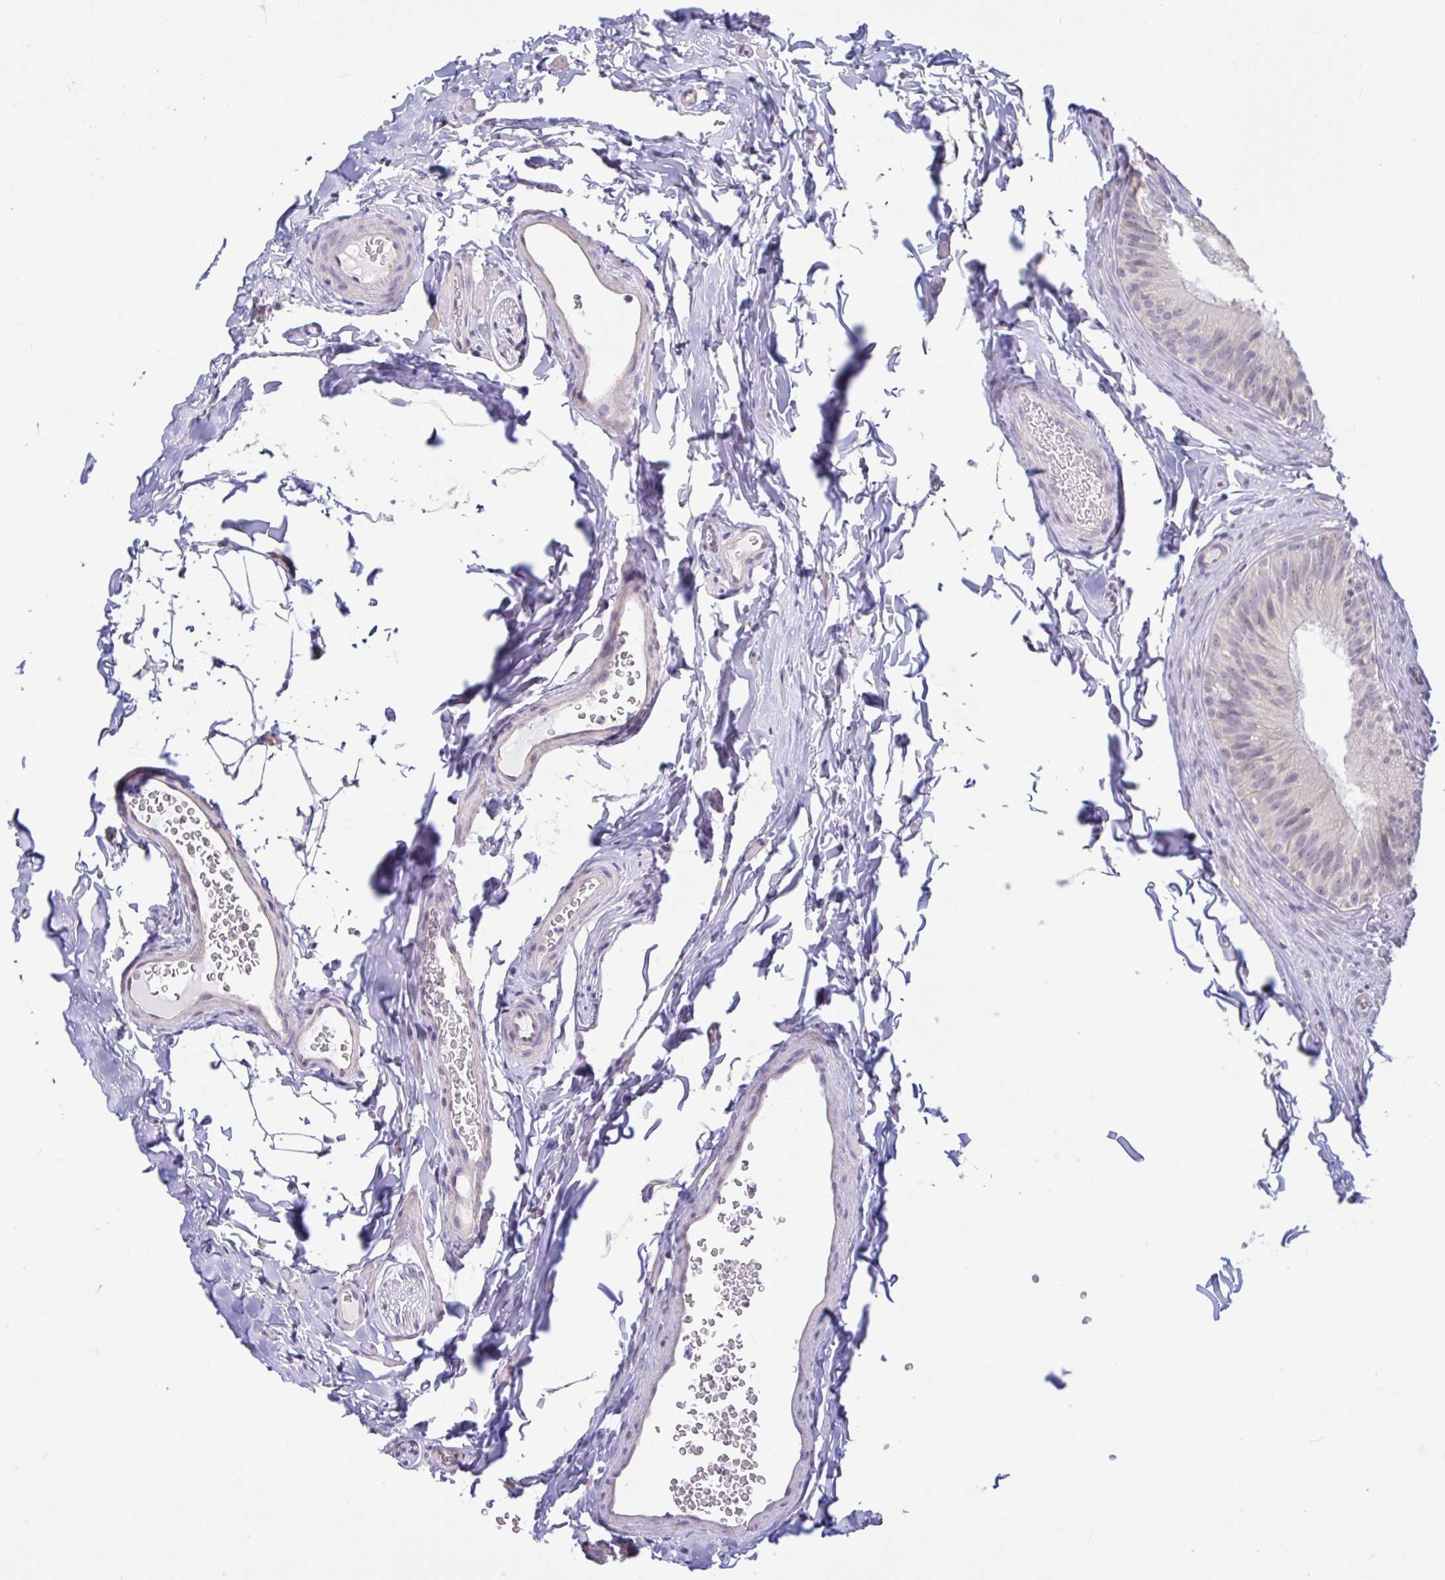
{"staining": {"intensity": "moderate", "quantity": "25%-75%", "location": "nuclear"}, "tissue": "epididymis", "cell_type": "Glandular cells", "image_type": "normal", "snomed": [{"axis": "morphology", "description": "Normal tissue, NOS"}, {"axis": "topography", "description": "Epididymis"}], "caption": "Approximately 25%-75% of glandular cells in normal epididymis demonstrate moderate nuclear protein staining as visualized by brown immunohistochemical staining.", "gene": "HYPK", "patient": {"sex": "male", "age": 24}}